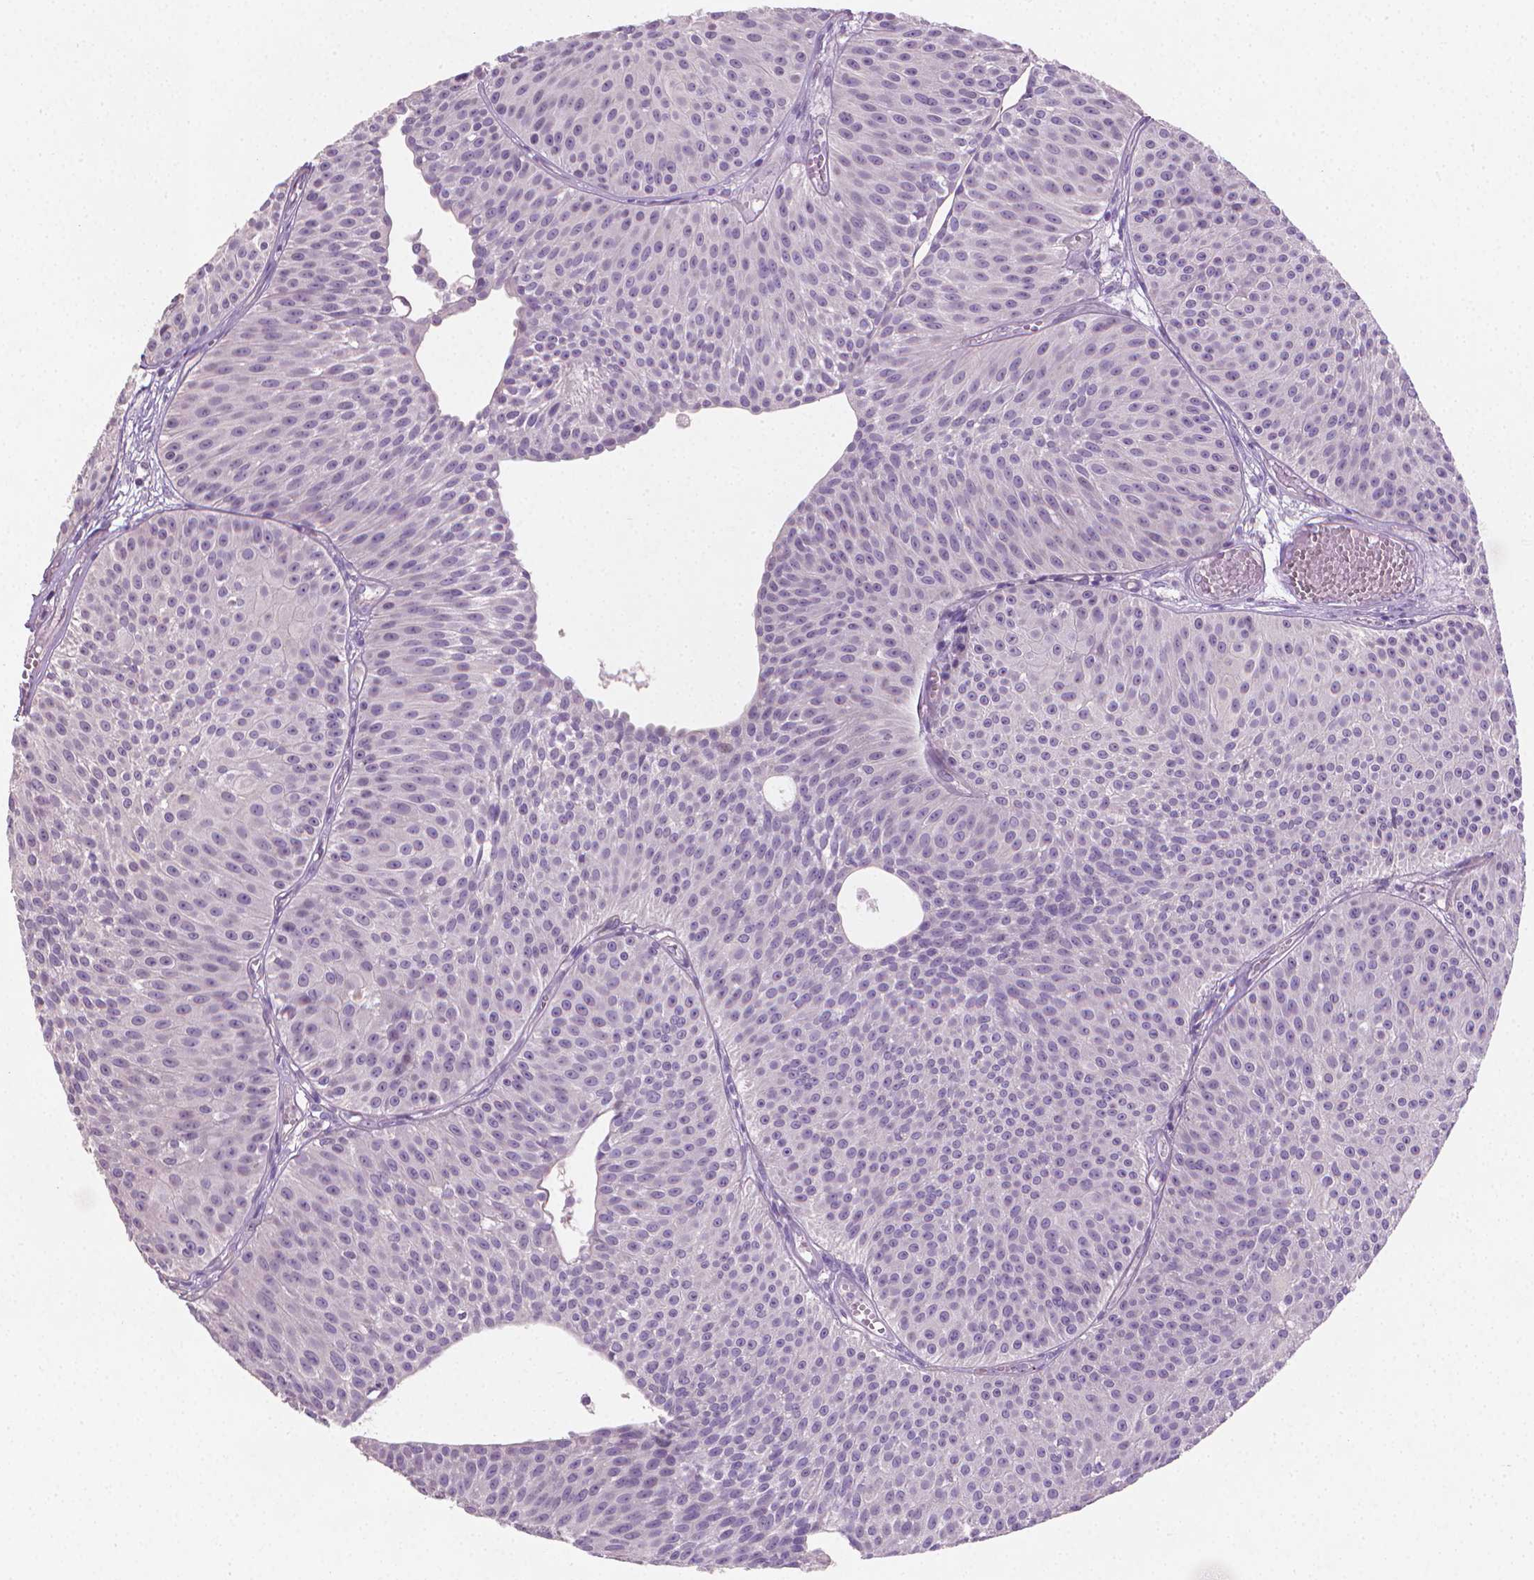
{"staining": {"intensity": "negative", "quantity": "none", "location": "none"}, "tissue": "urothelial cancer", "cell_type": "Tumor cells", "image_type": "cancer", "snomed": [{"axis": "morphology", "description": "Urothelial carcinoma, Low grade"}, {"axis": "topography", "description": "Urinary bladder"}], "caption": "The histopathology image demonstrates no staining of tumor cells in urothelial cancer.", "gene": "CLXN", "patient": {"sex": "male", "age": 63}}